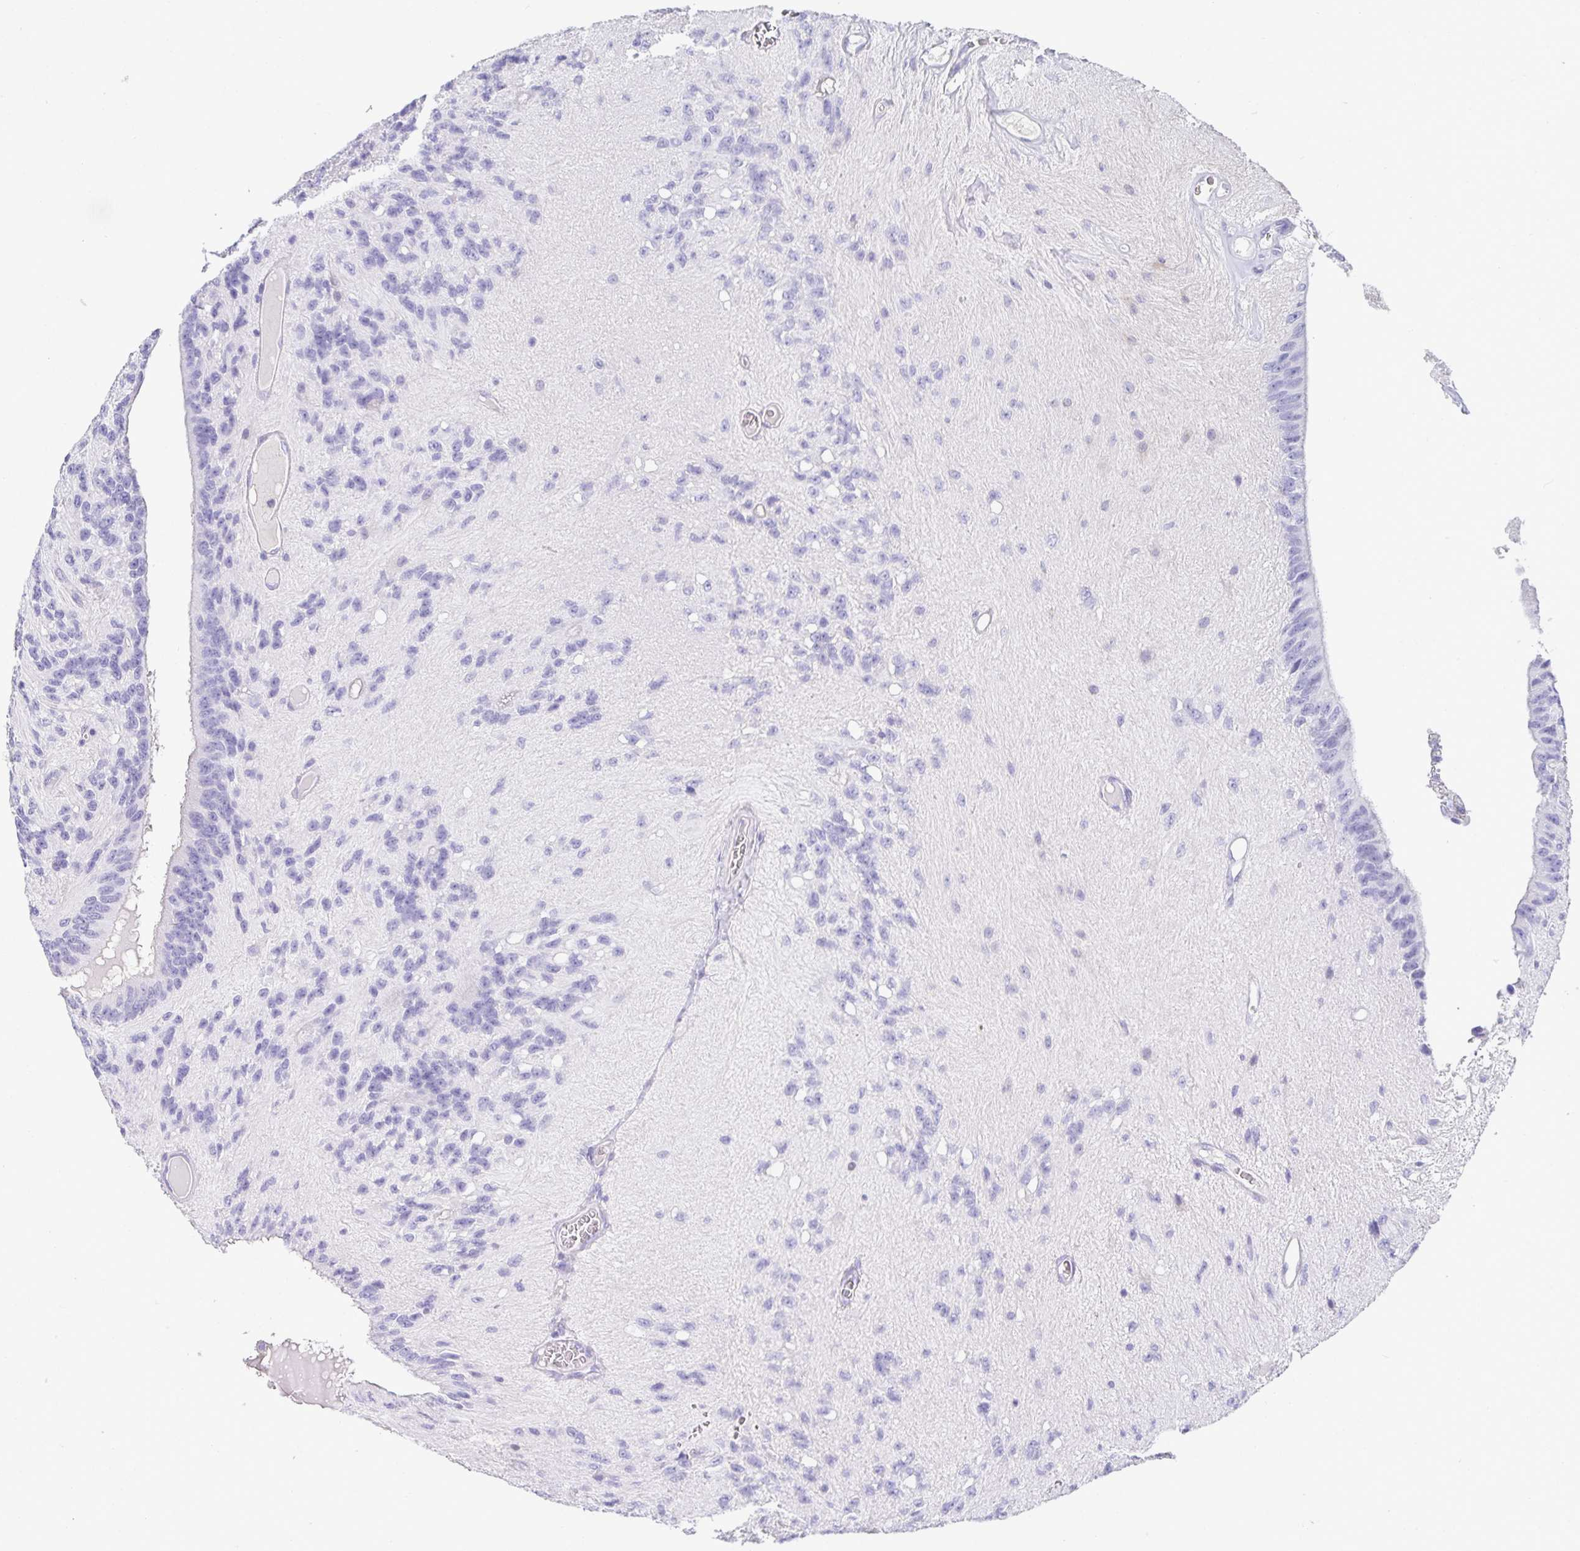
{"staining": {"intensity": "negative", "quantity": "none", "location": "none"}, "tissue": "glioma", "cell_type": "Tumor cells", "image_type": "cancer", "snomed": [{"axis": "morphology", "description": "Glioma, malignant, Low grade"}, {"axis": "topography", "description": "Brain"}], "caption": "Immunohistochemical staining of human malignant low-grade glioma exhibits no significant staining in tumor cells. Brightfield microscopy of immunohistochemistry (IHC) stained with DAB (3,3'-diaminobenzidine) (brown) and hematoxylin (blue), captured at high magnification.", "gene": "TMEM241", "patient": {"sex": "male", "age": 31}}